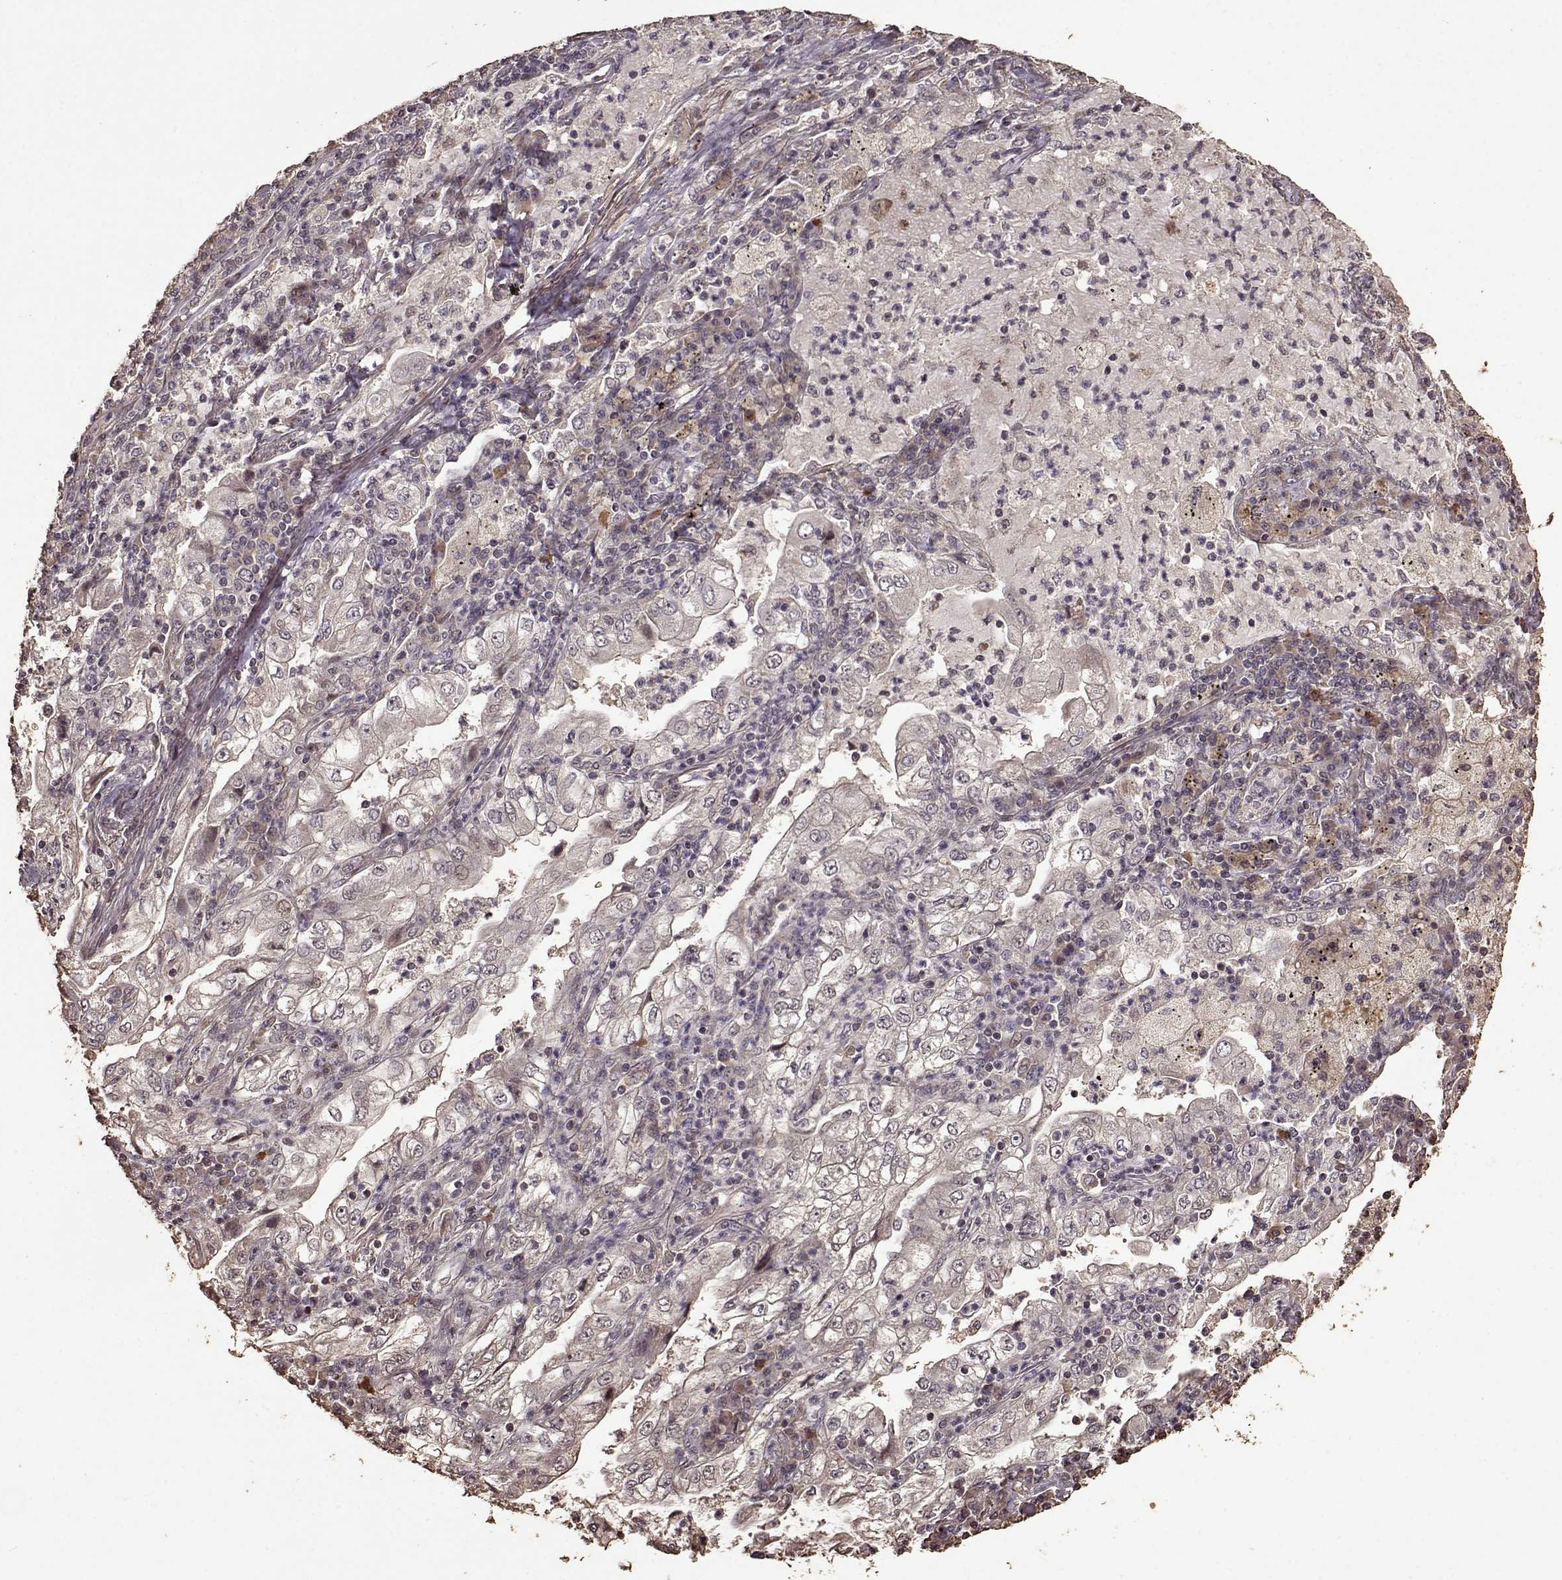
{"staining": {"intensity": "negative", "quantity": "none", "location": "none"}, "tissue": "lung cancer", "cell_type": "Tumor cells", "image_type": "cancer", "snomed": [{"axis": "morphology", "description": "Adenocarcinoma, NOS"}, {"axis": "topography", "description": "Lung"}], "caption": "Protein analysis of lung cancer demonstrates no significant positivity in tumor cells.", "gene": "FBXW11", "patient": {"sex": "female", "age": 73}}